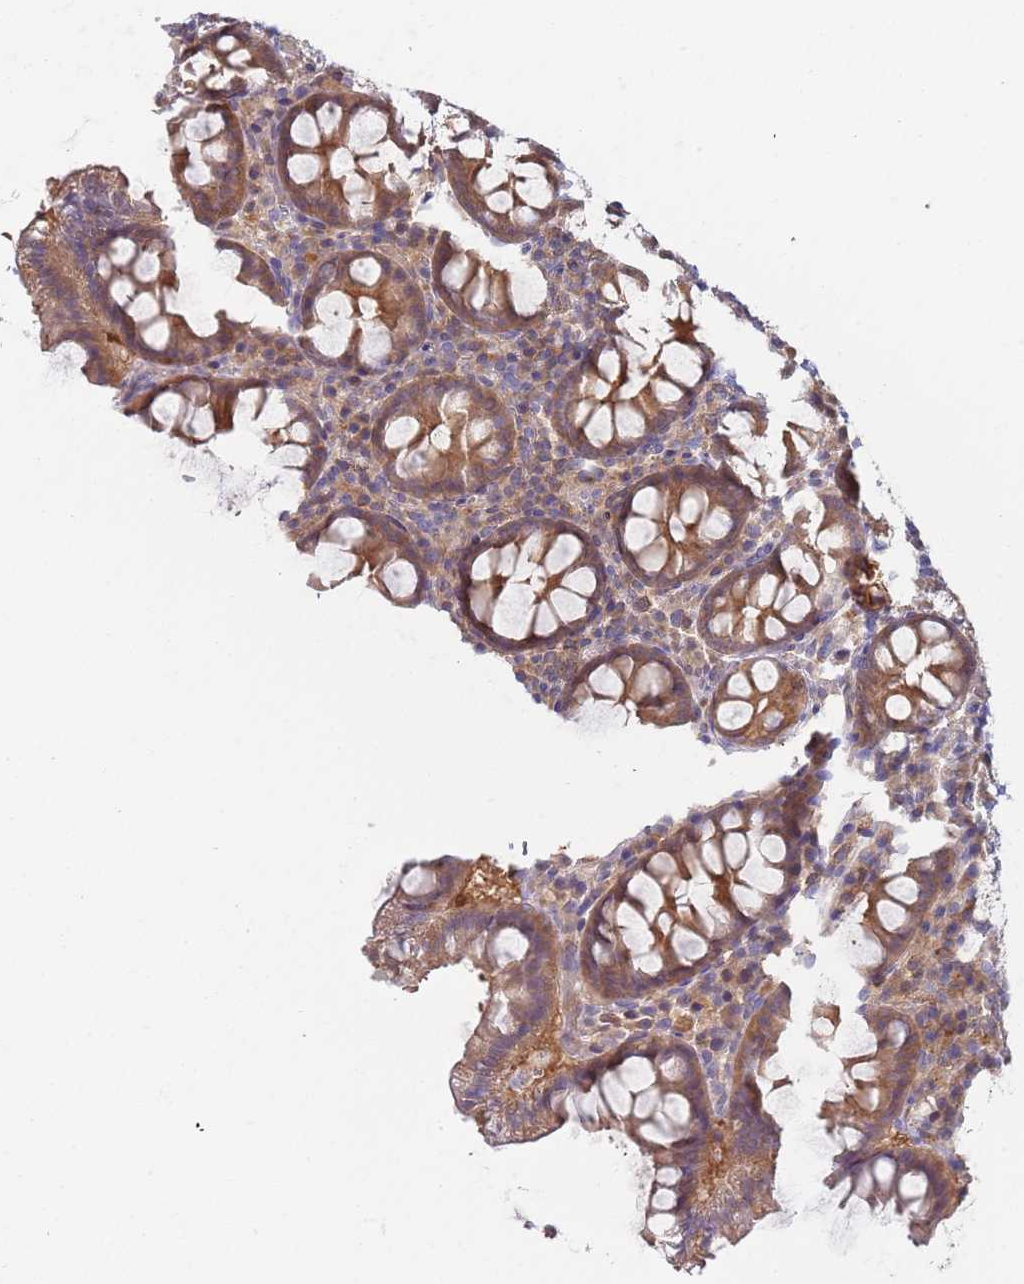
{"staining": {"intensity": "strong", "quantity": "25%-75%", "location": "cytoplasmic/membranous"}, "tissue": "colon", "cell_type": "Endothelial cells", "image_type": "normal", "snomed": [{"axis": "morphology", "description": "Normal tissue, NOS"}, {"axis": "topography", "description": "Colon"}], "caption": "An immunohistochemistry micrograph of benign tissue is shown. Protein staining in brown highlights strong cytoplasmic/membranous positivity in colon within endothelial cells.", "gene": "GSDMD", "patient": {"sex": "female", "age": 79}}